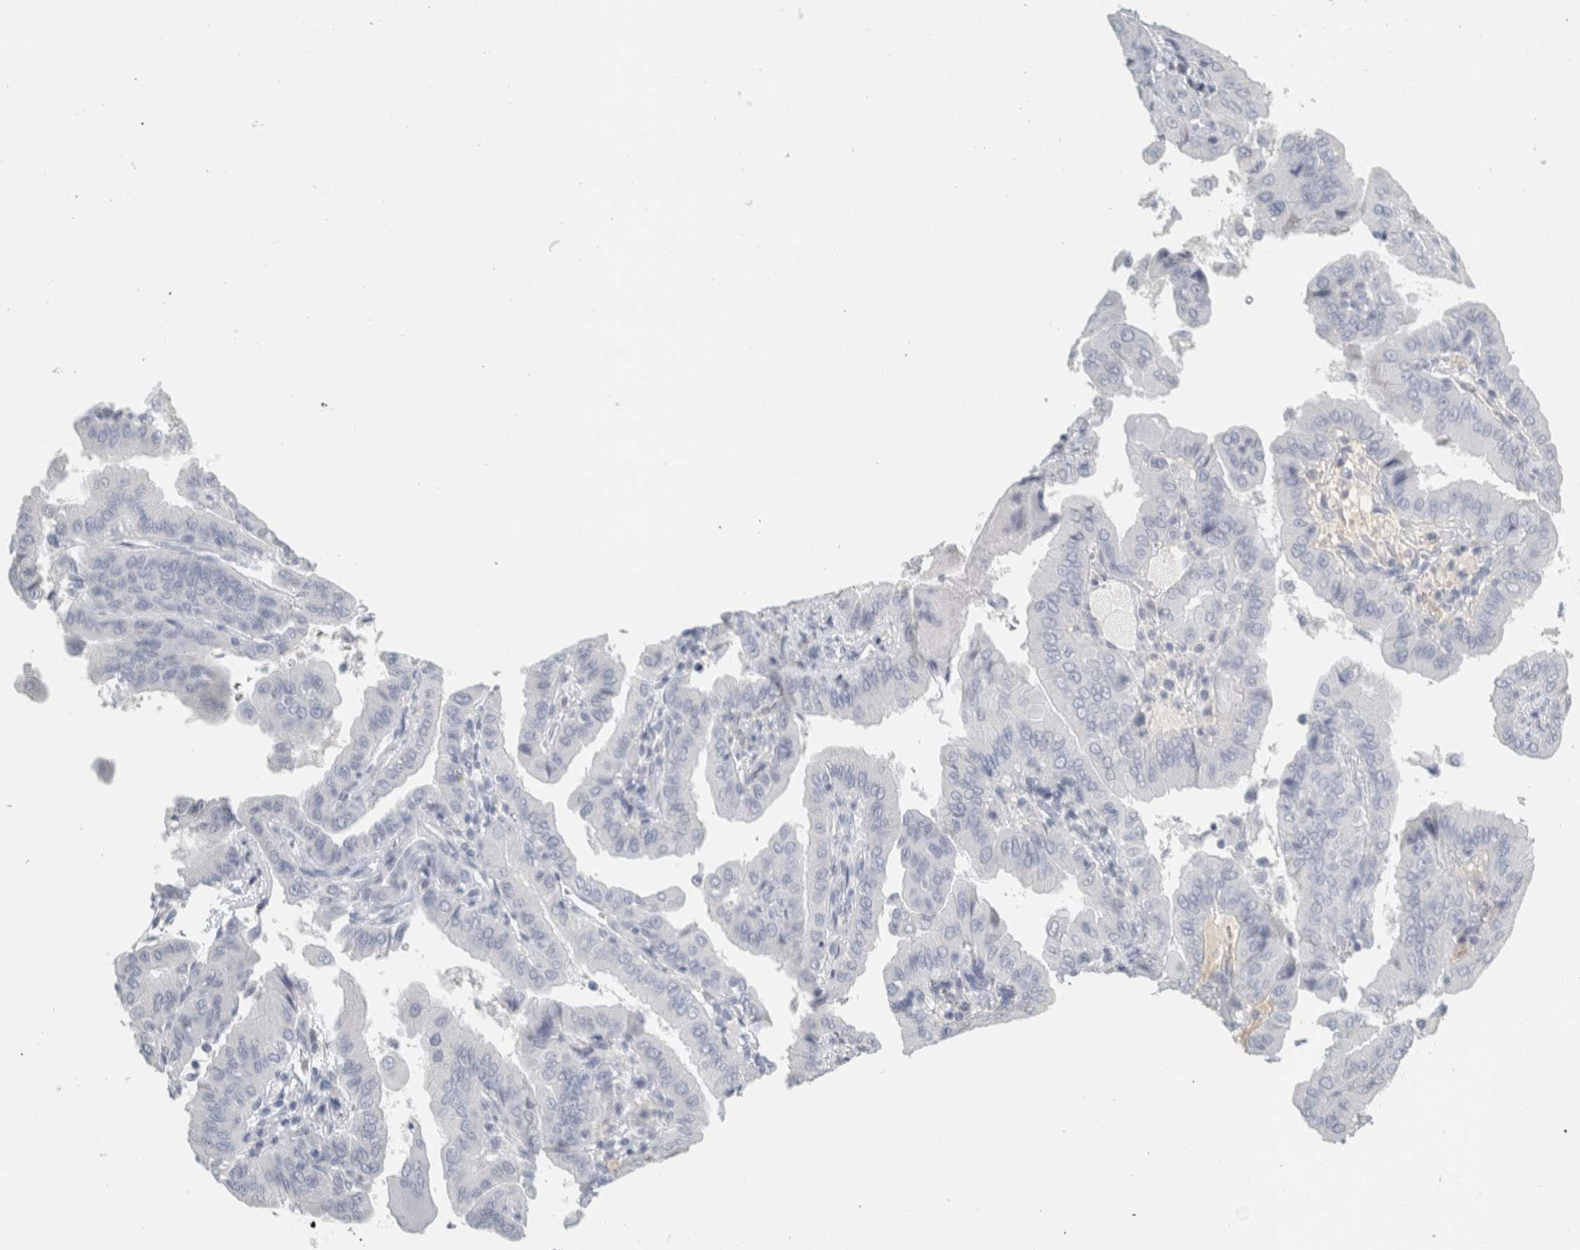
{"staining": {"intensity": "negative", "quantity": "none", "location": "none"}, "tissue": "thyroid cancer", "cell_type": "Tumor cells", "image_type": "cancer", "snomed": [{"axis": "morphology", "description": "Papillary adenocarcinoma, NOS"}, {"axis": "topography", "description": "Thyroid gland"}], "caption": "This is a micrograph of immunohistochemistry (IHC) staining of thyroid cancer (papillary adenocarcinoma), which shows no staining in tumor cells. The staining was performed using DAB (3,3'-diaminobenzidine) to visualize the protein expression in brown, while the nuclei were stained in blue with hematoxylin (Magnification: 20x).", "gene": "TSPAN8", "patient": {"sex": "male", "age": 33}}